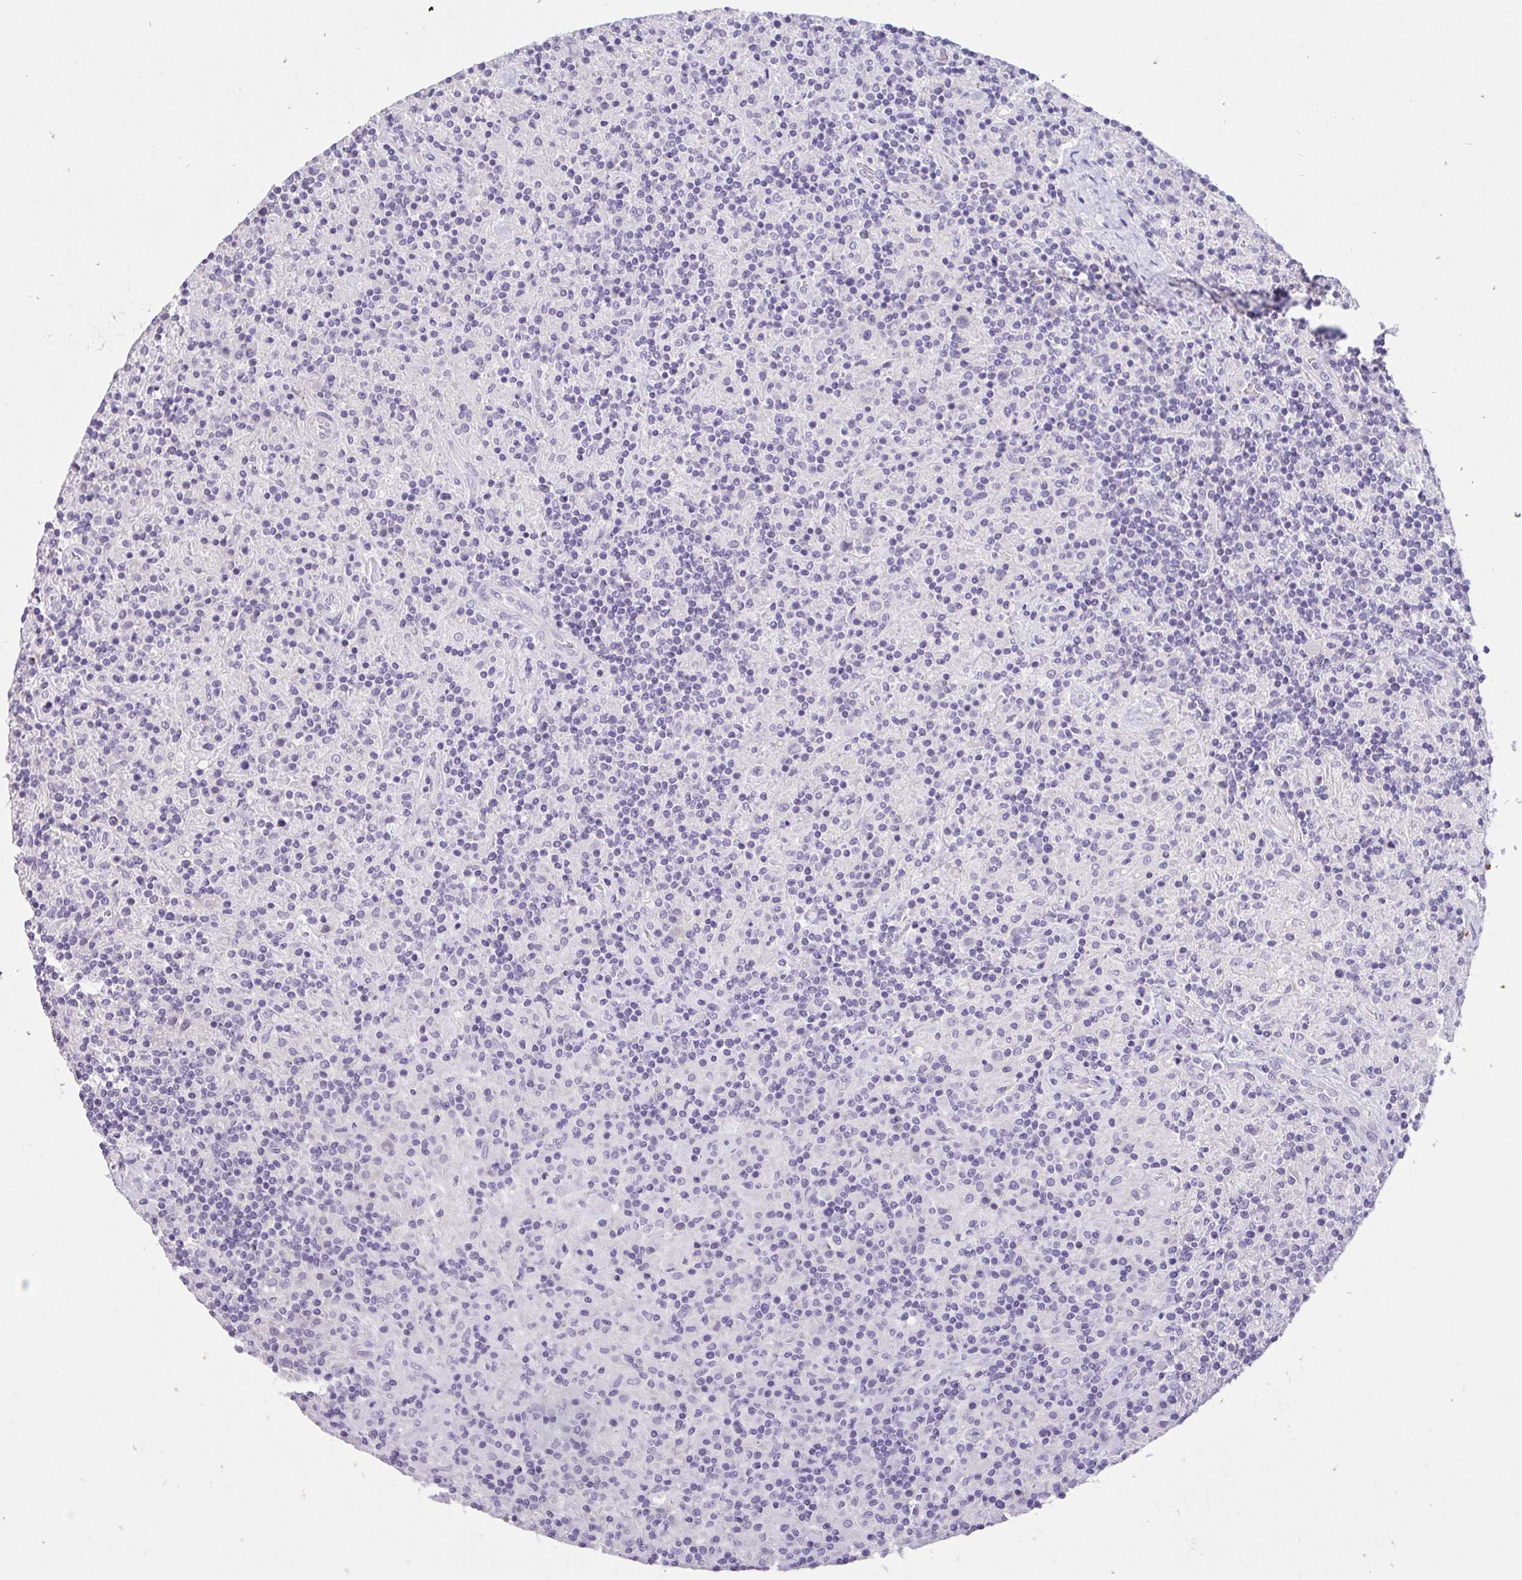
{"staining": {"intensity": "negative", "quantity": "none", "location": "none"}, "tissue": "lymphoma", "cell_type": "Tumor cells", "image_type": "cancer", "snomed": [{"axis": "morphology", "description": "Hodgkin's disease, NOS"}, {"axis": "topography", "description": "Lymph node"}], "caption": "Tumor cells show no significant staining in Hodgkin's disease. (Stains: DAB IHC with hematoxylin counter stain, Microscopy: brightfield microscopy at high magnification).", "gene": "VGLL3", "patient": {"sex": "male", "age": 70}}